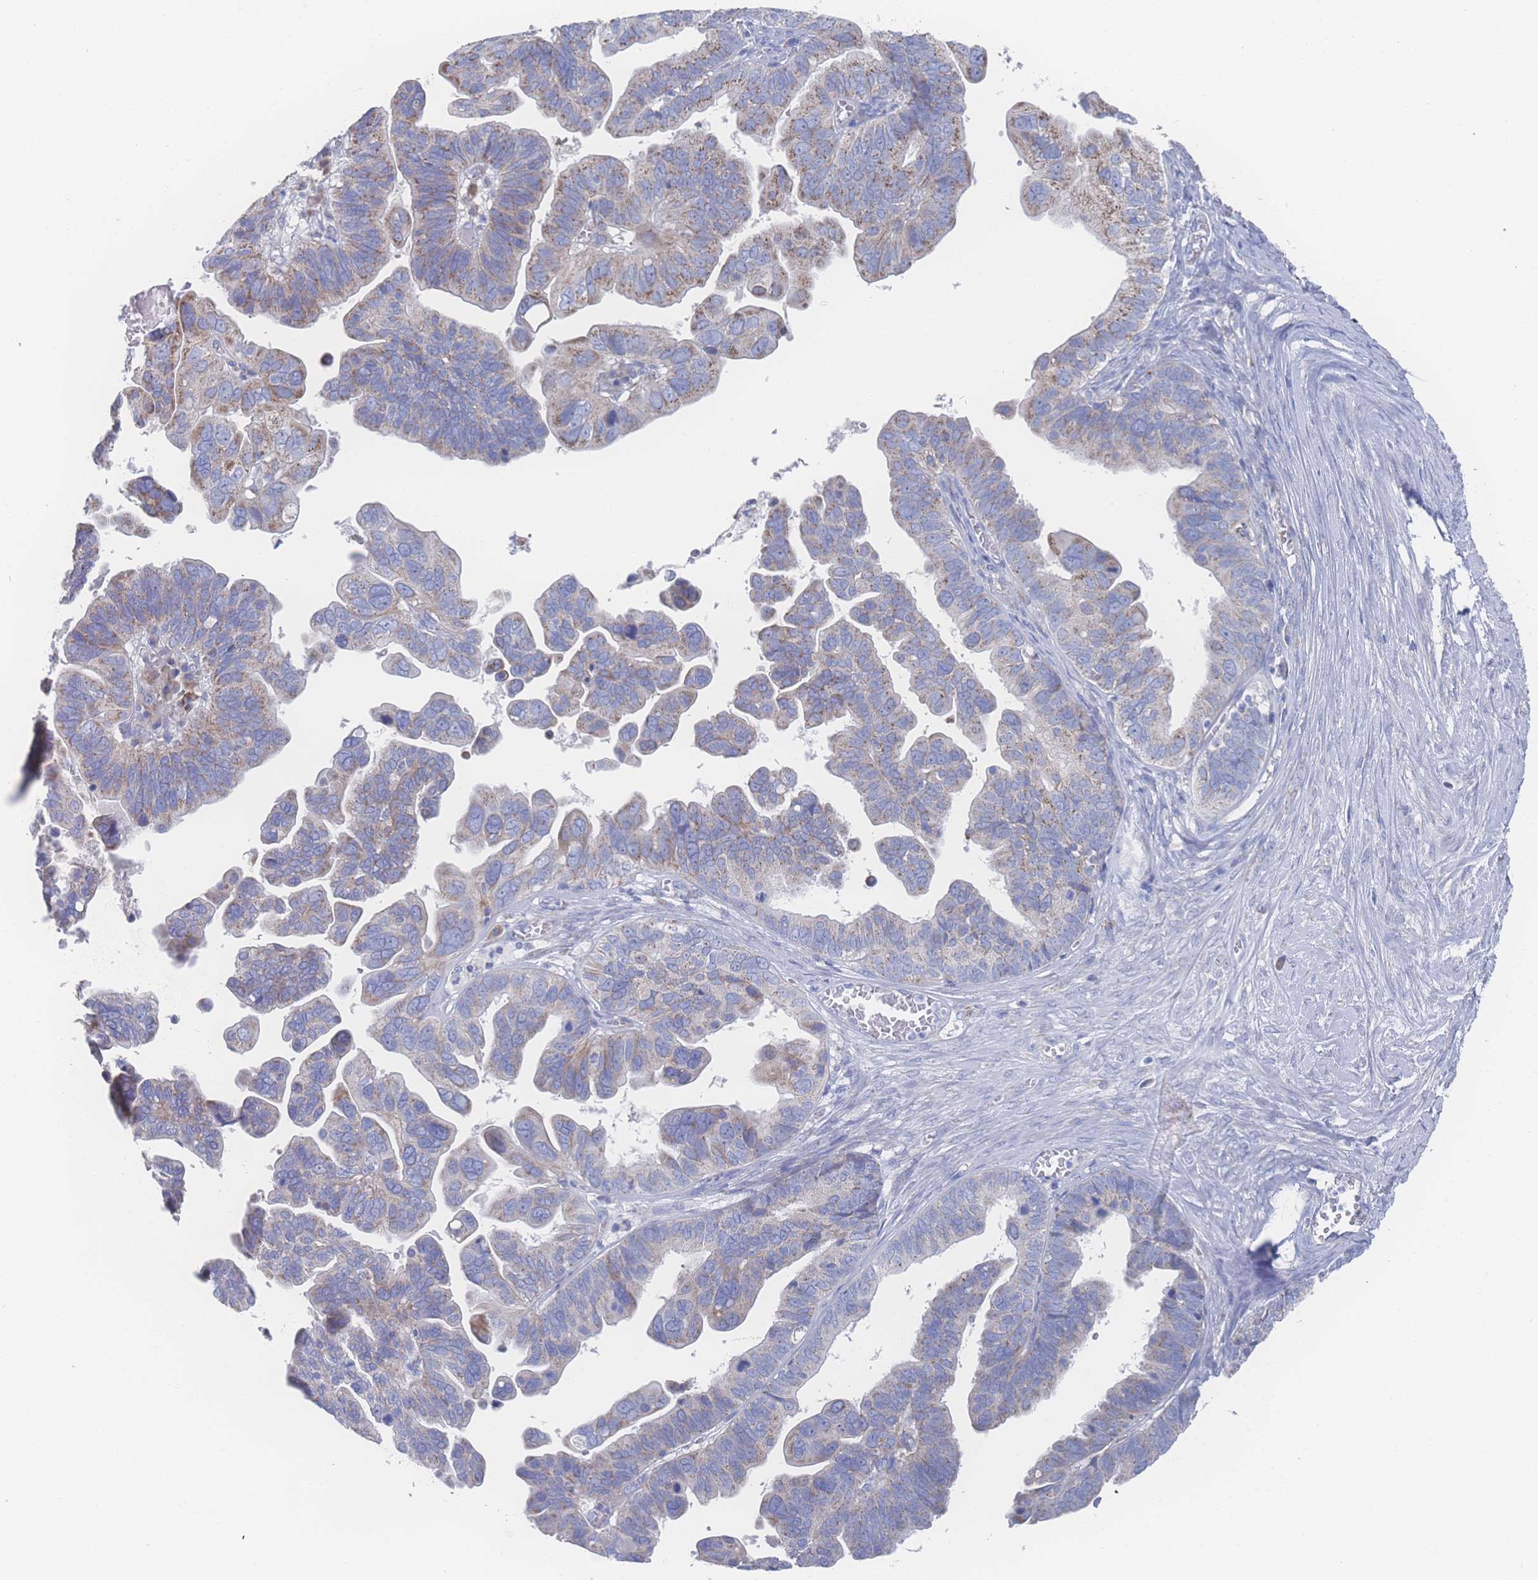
{"staining": {"intensity": "moderate", "quantity": "<25%", "location": "cytoplasmic/membranous"}, "tissue": "ovarian cancer", "cell_type": "Tumor cells", "image_type": "cancer", "snomed": [{"axis": "morphology", "description": "Cystadenocarcinoma, serous, NOS"}, {"axis": "topography", "description": "Ovary"}], "caption": "Approximately <25% of tumor cells in human serous cystadenocarcinoma (ovarian) exhibit moderate cytoplasmic/membranous protein positivity as visualized by brown immunohistochemical staining.", "gene": "SNPH", "patient": {"sex": "female", "age": 56}}